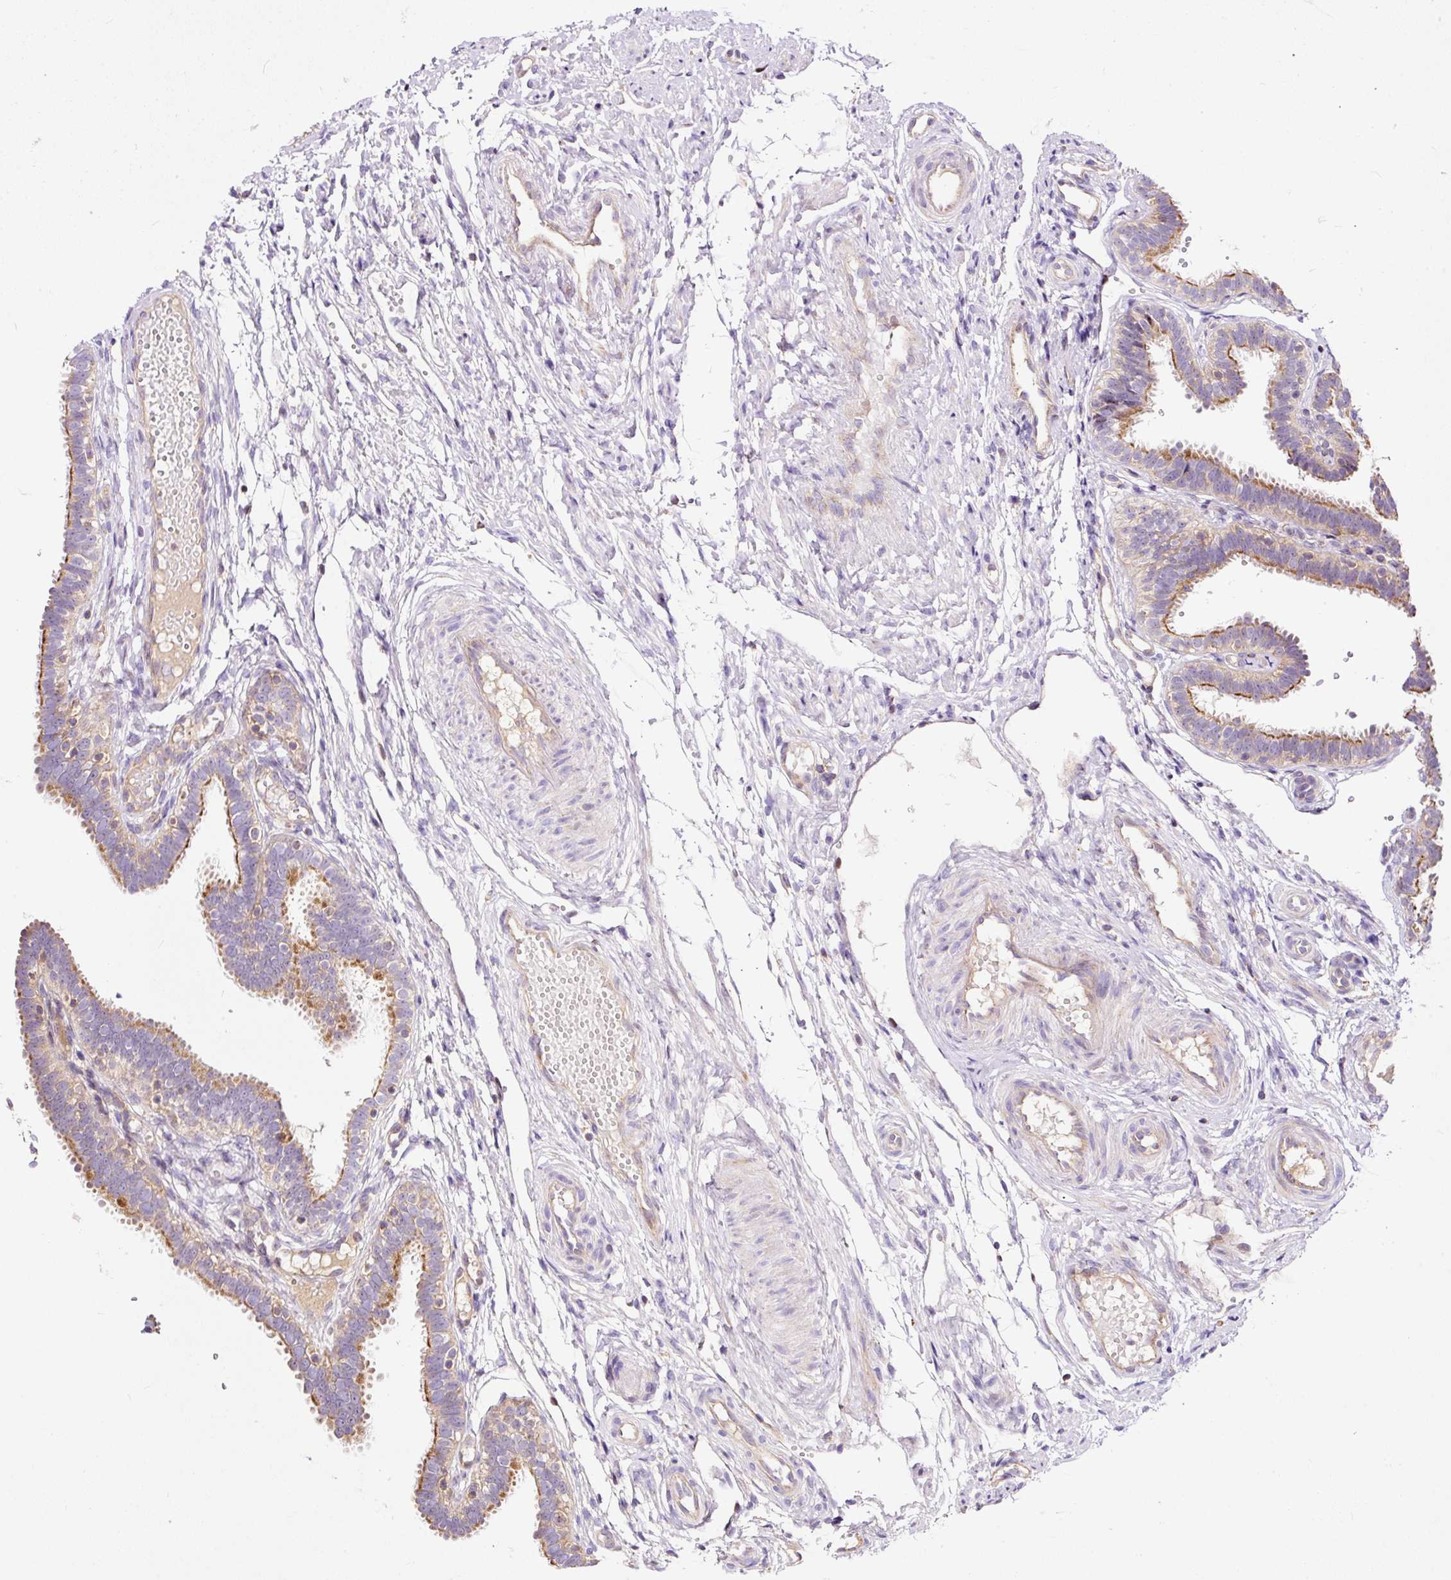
{"staining": {"intensity": "moderate", "quantity": "25%-75%", "location": "cytoplasmic/membranous"}, "tissue": "fallopian tube", "cell_type": "Glandular cells", "image_type": "normal", "snomed": [{"axis": "morphology", "description": "Normal tissue, NOS"}, {"axis": "topography", "description": "Fallopian tube"}], "caption": "Glandular cells demonstrate medium levels of moderate cytoplasmic/membranous expression in about 25%-75% of cells in unremarkable human fallopian tube.", "gene": "BOLA3", "patient": {"sex": "female", "age": 37}}